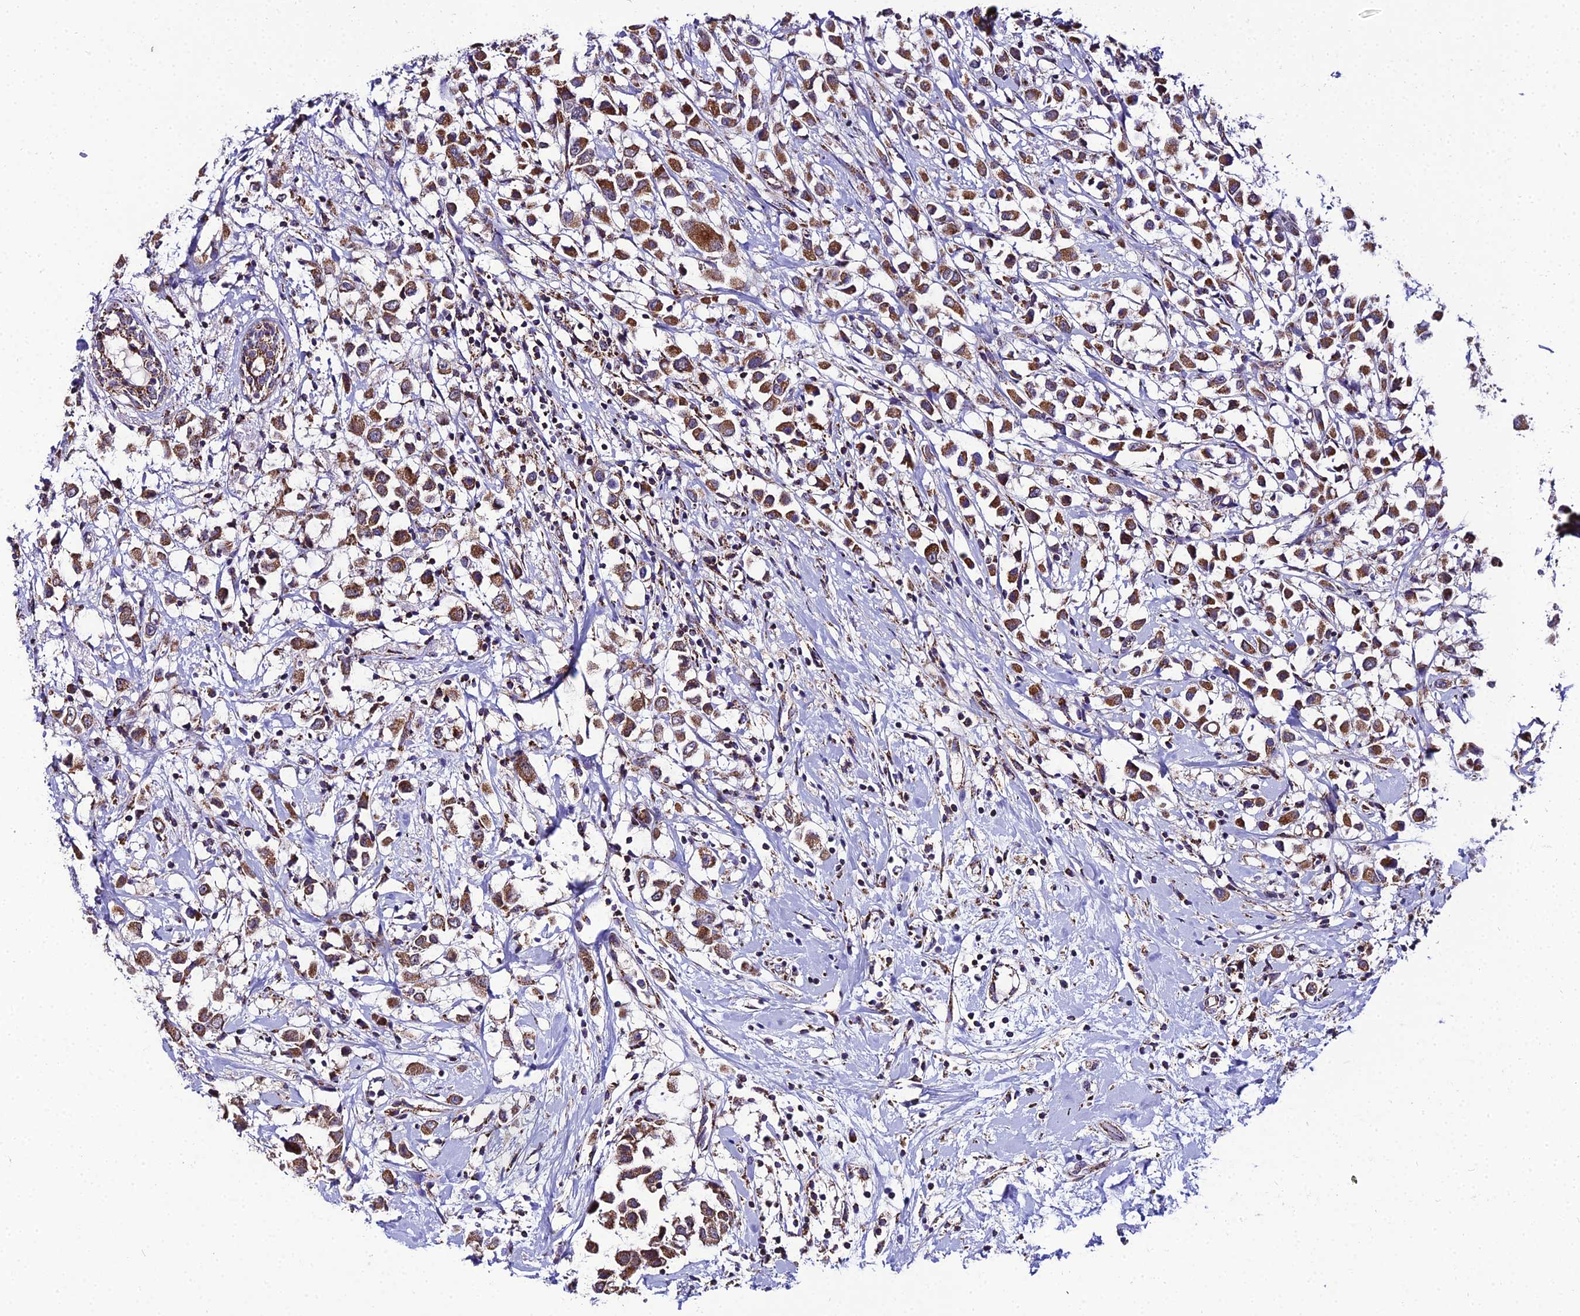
{"staining": {"intensity": "strong", "quantity": ">75%", "location": "cytoplasmic/membranous"}, "tissue": "breast cancer", "cell_type": "Tumor cells", "image_type": "cancer", "snomed": [{"axis": "morphology", "description": "Duct carcinoma"}, {"axis": "topography", "description": "Breast"}], "caption": "Invasive ductal carcinoma (breast) tissue displays strong cytoplasmic/membranous positivity in about >75% of tumor cells", "gene": "PSMD2", "patient": {"sex": "female", "age": 61}}